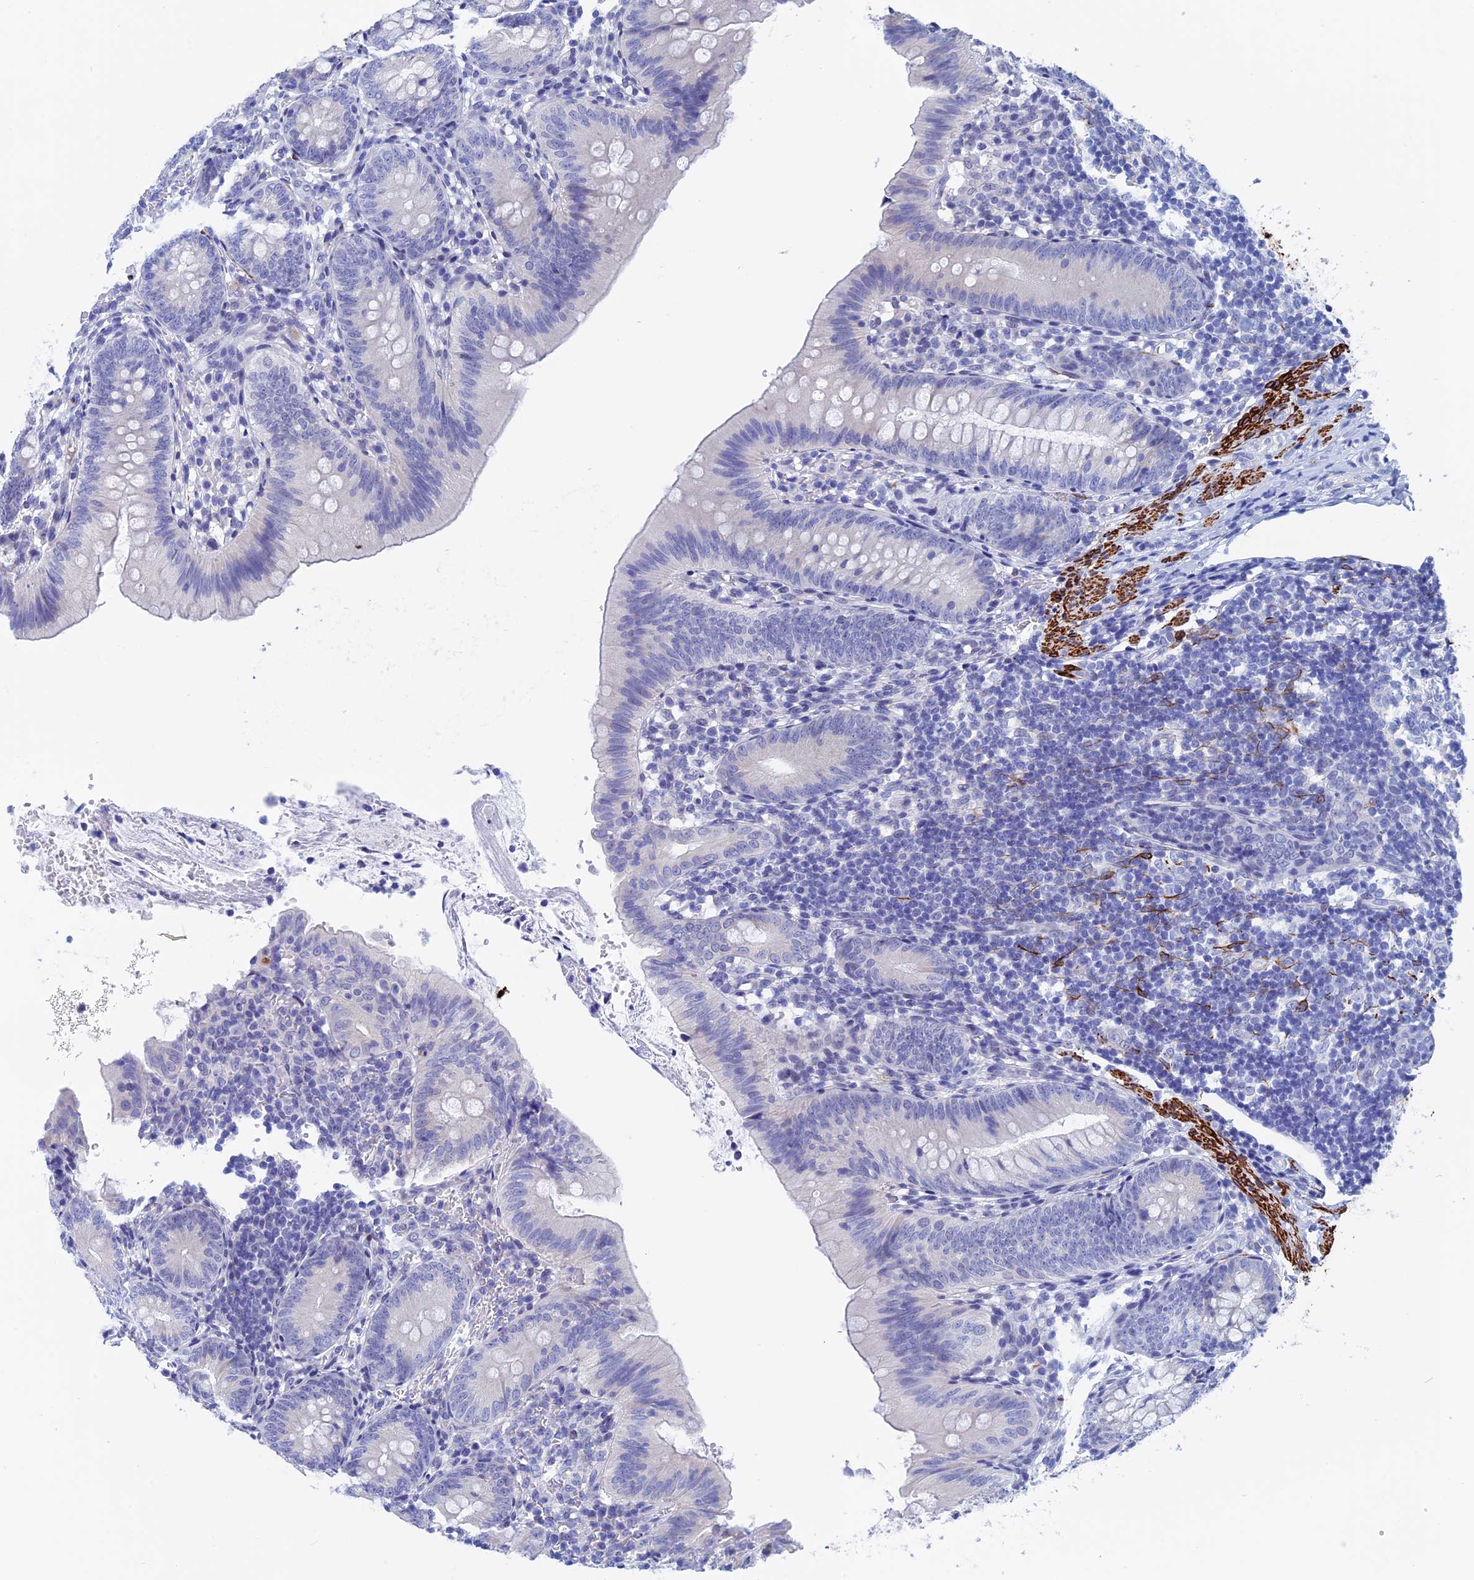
{"staining": {"intensity": "negative", "quantity": "none", "location": "none"}, "tissue": "appendix", "cell_type": "Glandular cells", "image_type": "normal", "snomed": [{"axis": "morphology", "description": "Normal tissue, NOS"}, {"axis": "topography", "description": "Appendix"}], "caption": "Immunohistochemical staining of unremarkable appendix reveals no significant positivity in glandular cells. The staining is performed using DAB (3,3'-diaminobenzidine) brown chromogen with nuclei counter-stained in using hematoxylin.", "gene": "WDR83", "patient": {"sex": "male", "age": 1}}